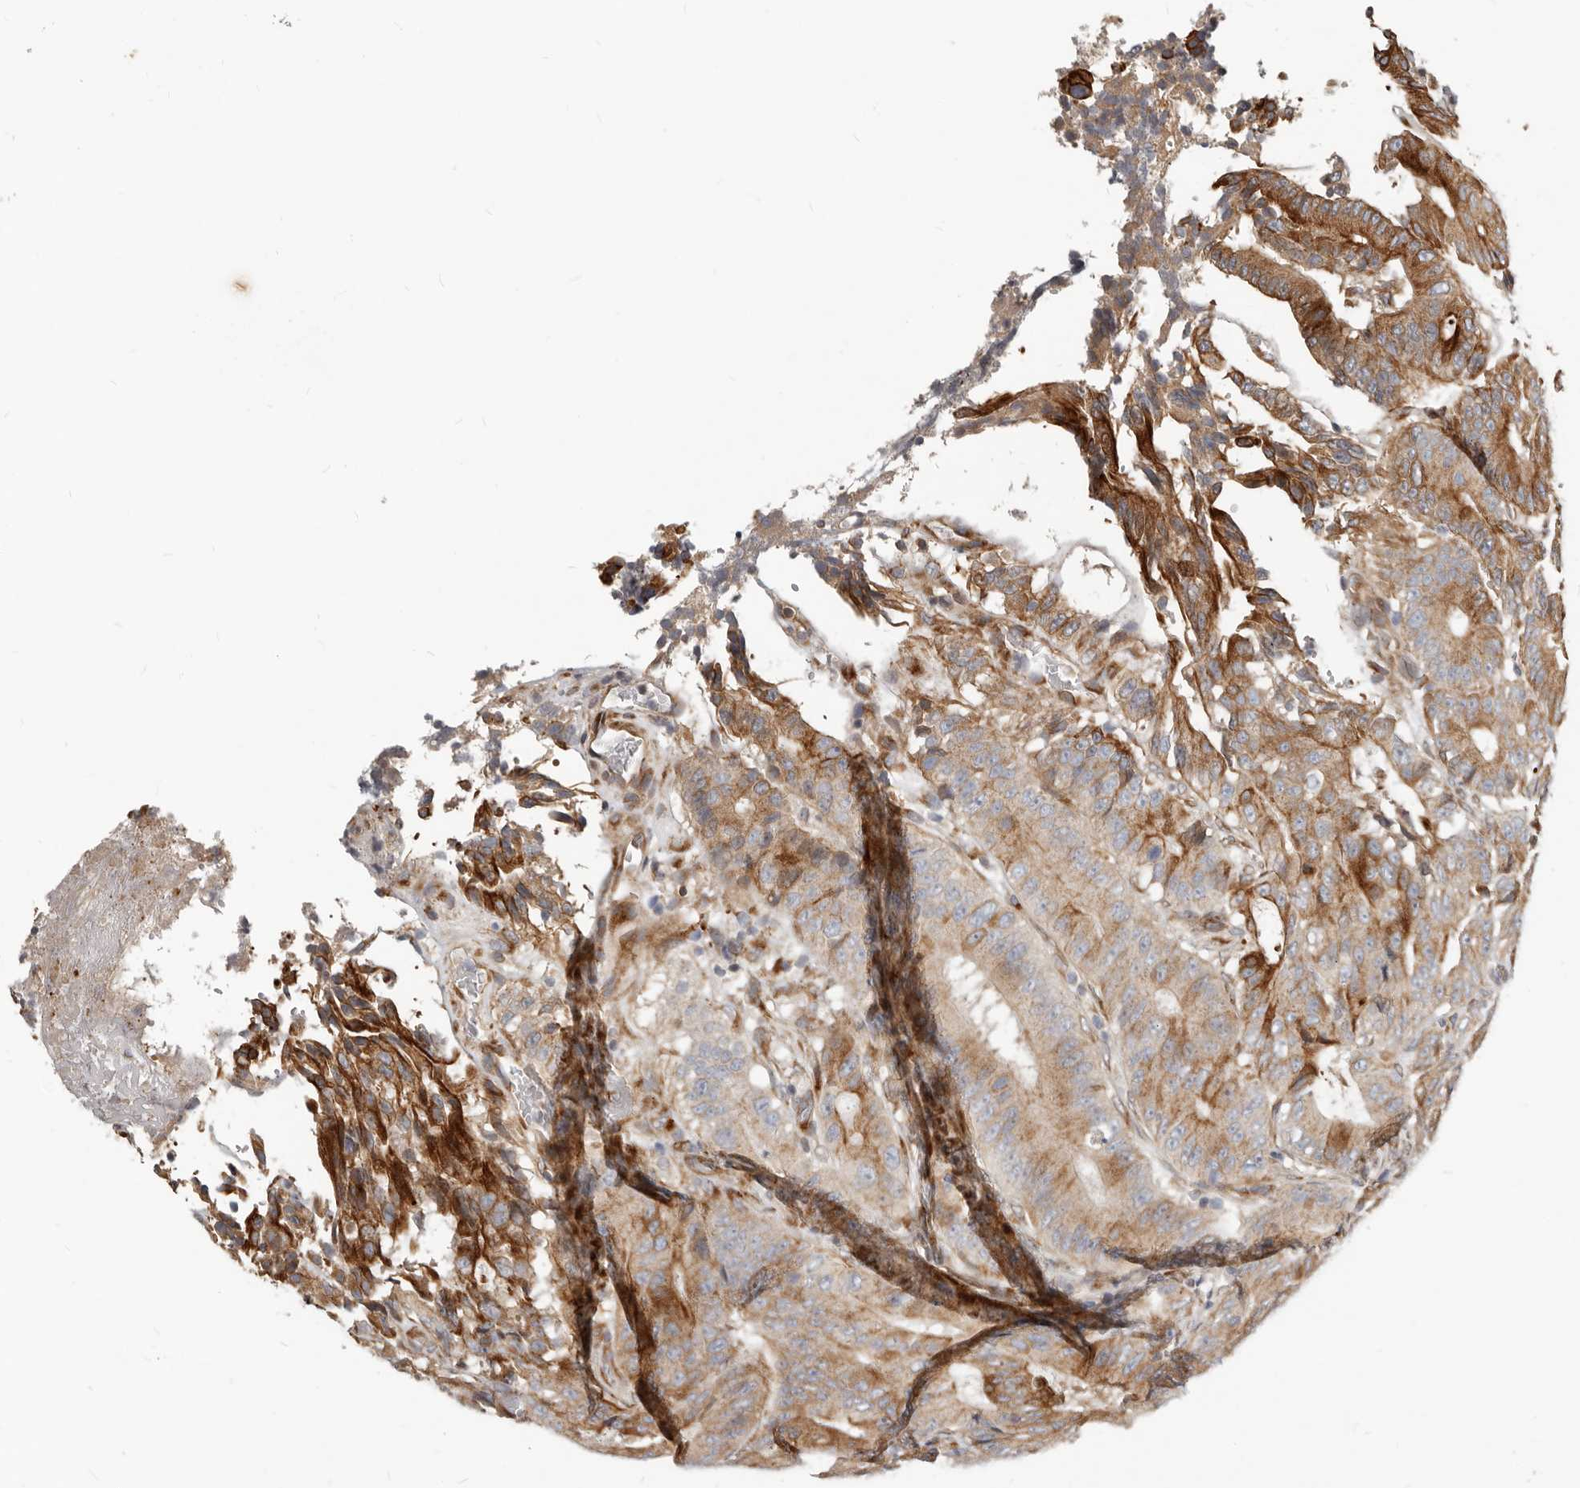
{"staining": {"intensity": "moderate", "quantity": ">75%", "location": "cytoplasmic/membranous"}, "tissue": "colorectal cancer", "cell_type": "Tumor cells", "image_type": "cancer", "snomed": [{"axis": "morphology", "description": "Adenocarcinoma, NOS"}, {"axis": "topography", "description": "Colon"}], "caption": "Colorectal cancer was stained to show a protein in brown. There is medium levels of moderate cytoplasmic/membranous expression in approximately >75% of tumor cells.", "gene": "NPY4R", "patient": {"sex": "male", "age": 83}}